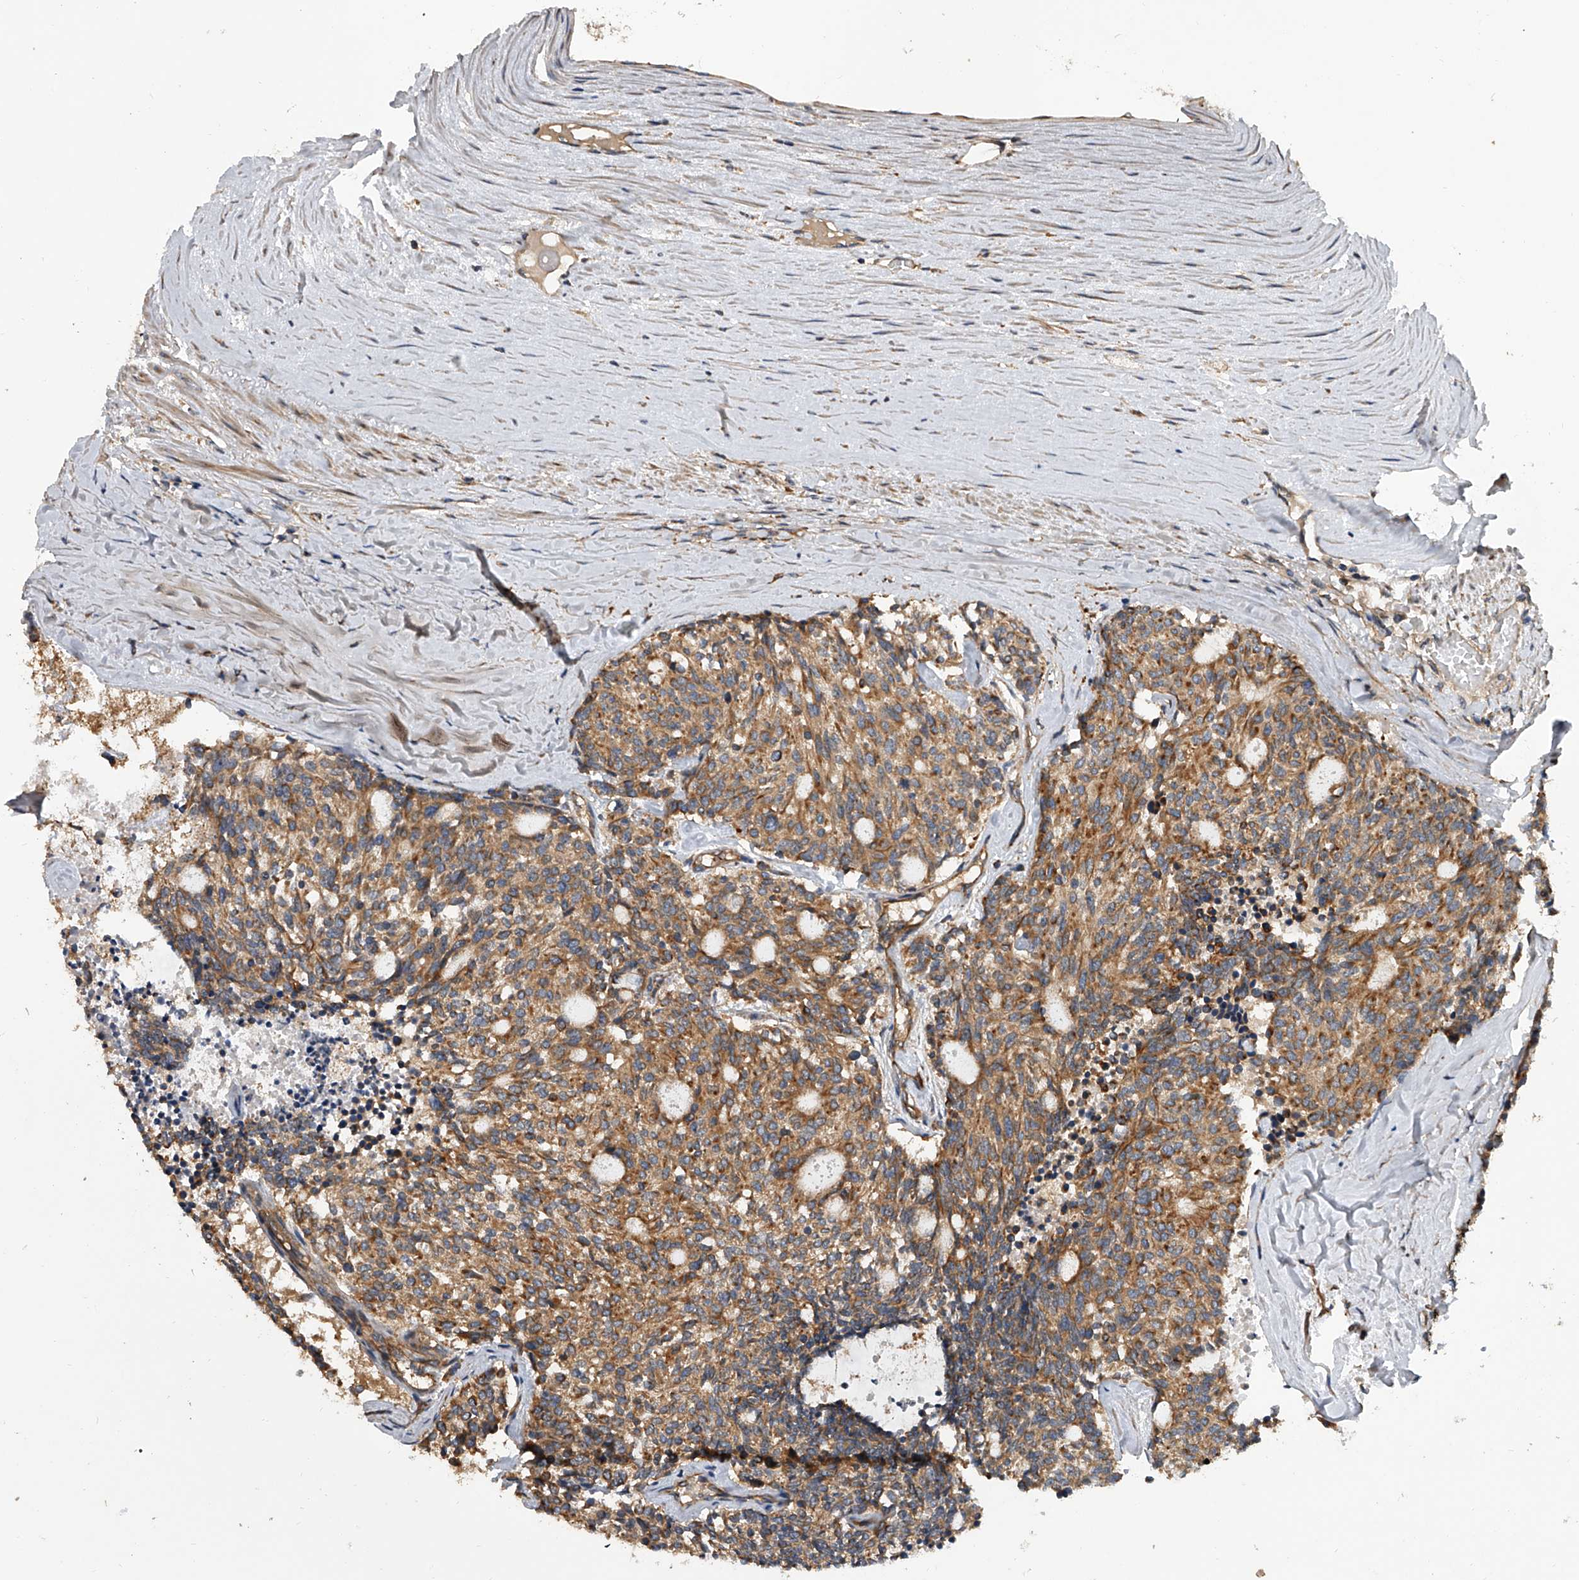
{"staining": {"intensity": "moderate", "quantity": ">75%", "location": "cytoplasmic/membranous"}, "tissue": "carcinoid", "cell_type": "Tumor cells", "image_type": "cancer", "snomed": [{"axis": "morphology", "description": "Carcinoid, malignant, NOS"}, {"axis": "topography", "description": "Pancreas"}], "caption": "IHC photomicrograph of neoplastic tissue: carcinoid stained using immunohistochemistry displays medium levels of moderate protein expression localized specifically in the cytoplasmic/membranous of tumor cells, appearing as a cytoplasmic/membranous brown color.", "gene": "EXOC4", "patient": {"sex": "female", "age": 54}}